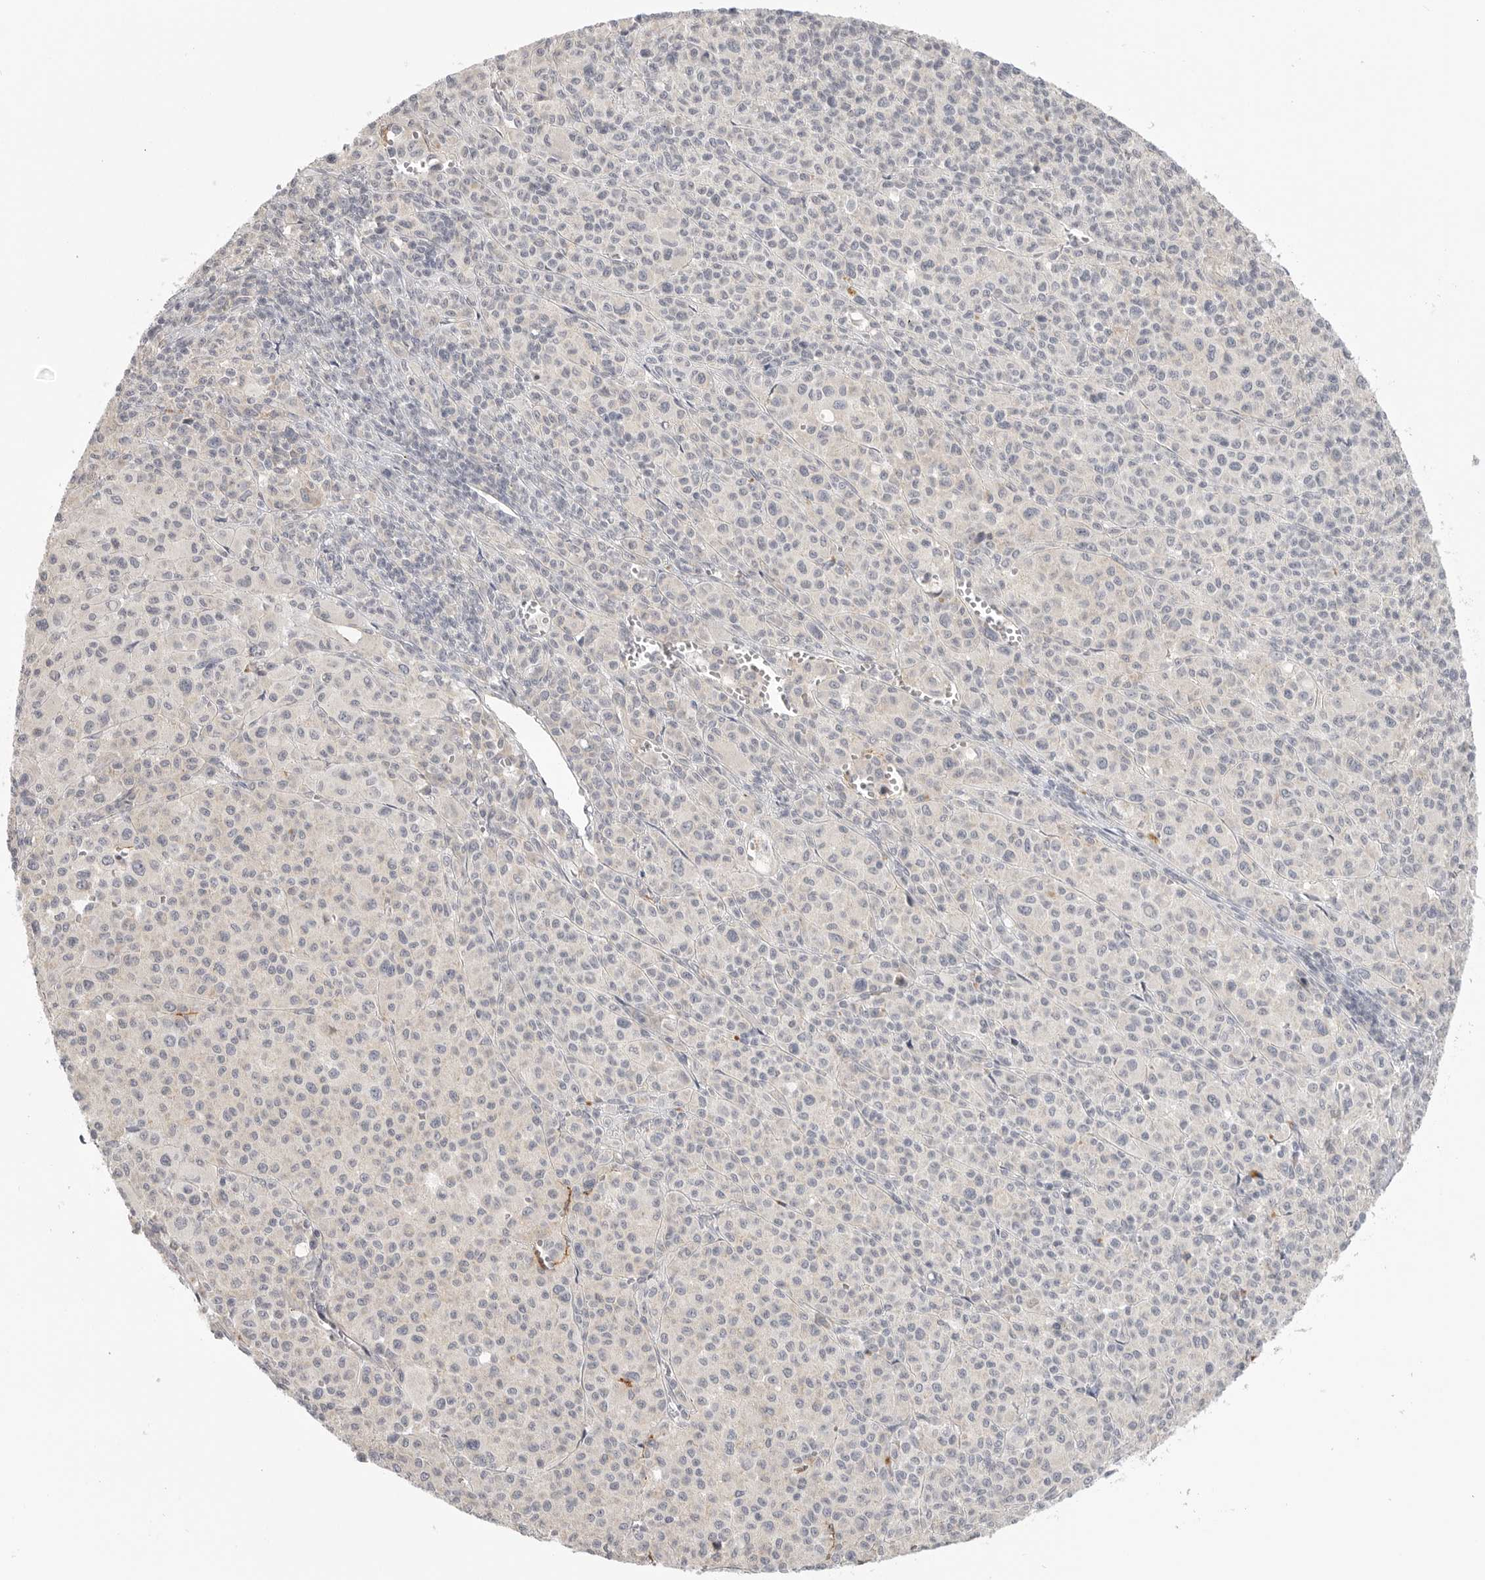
{"staining": {"intensity": "negative", "quantity": "none", "location": "none"}, "tissue": "melanoma", "cell_type": "Tumor cells", "image_type": "cancer", "snomed": [{"axis": "morphology", "description": "Malignant melanoma, Metastatic site"}, {"axis": "topography", "description": "Skin"}], "caption": "This is an IHC histopathology image of human malignant melanoma (metastatic site). There is no staining in tumor cells.", "gene": "STAB2", "patient": {"sex": "female", "age": 74}}